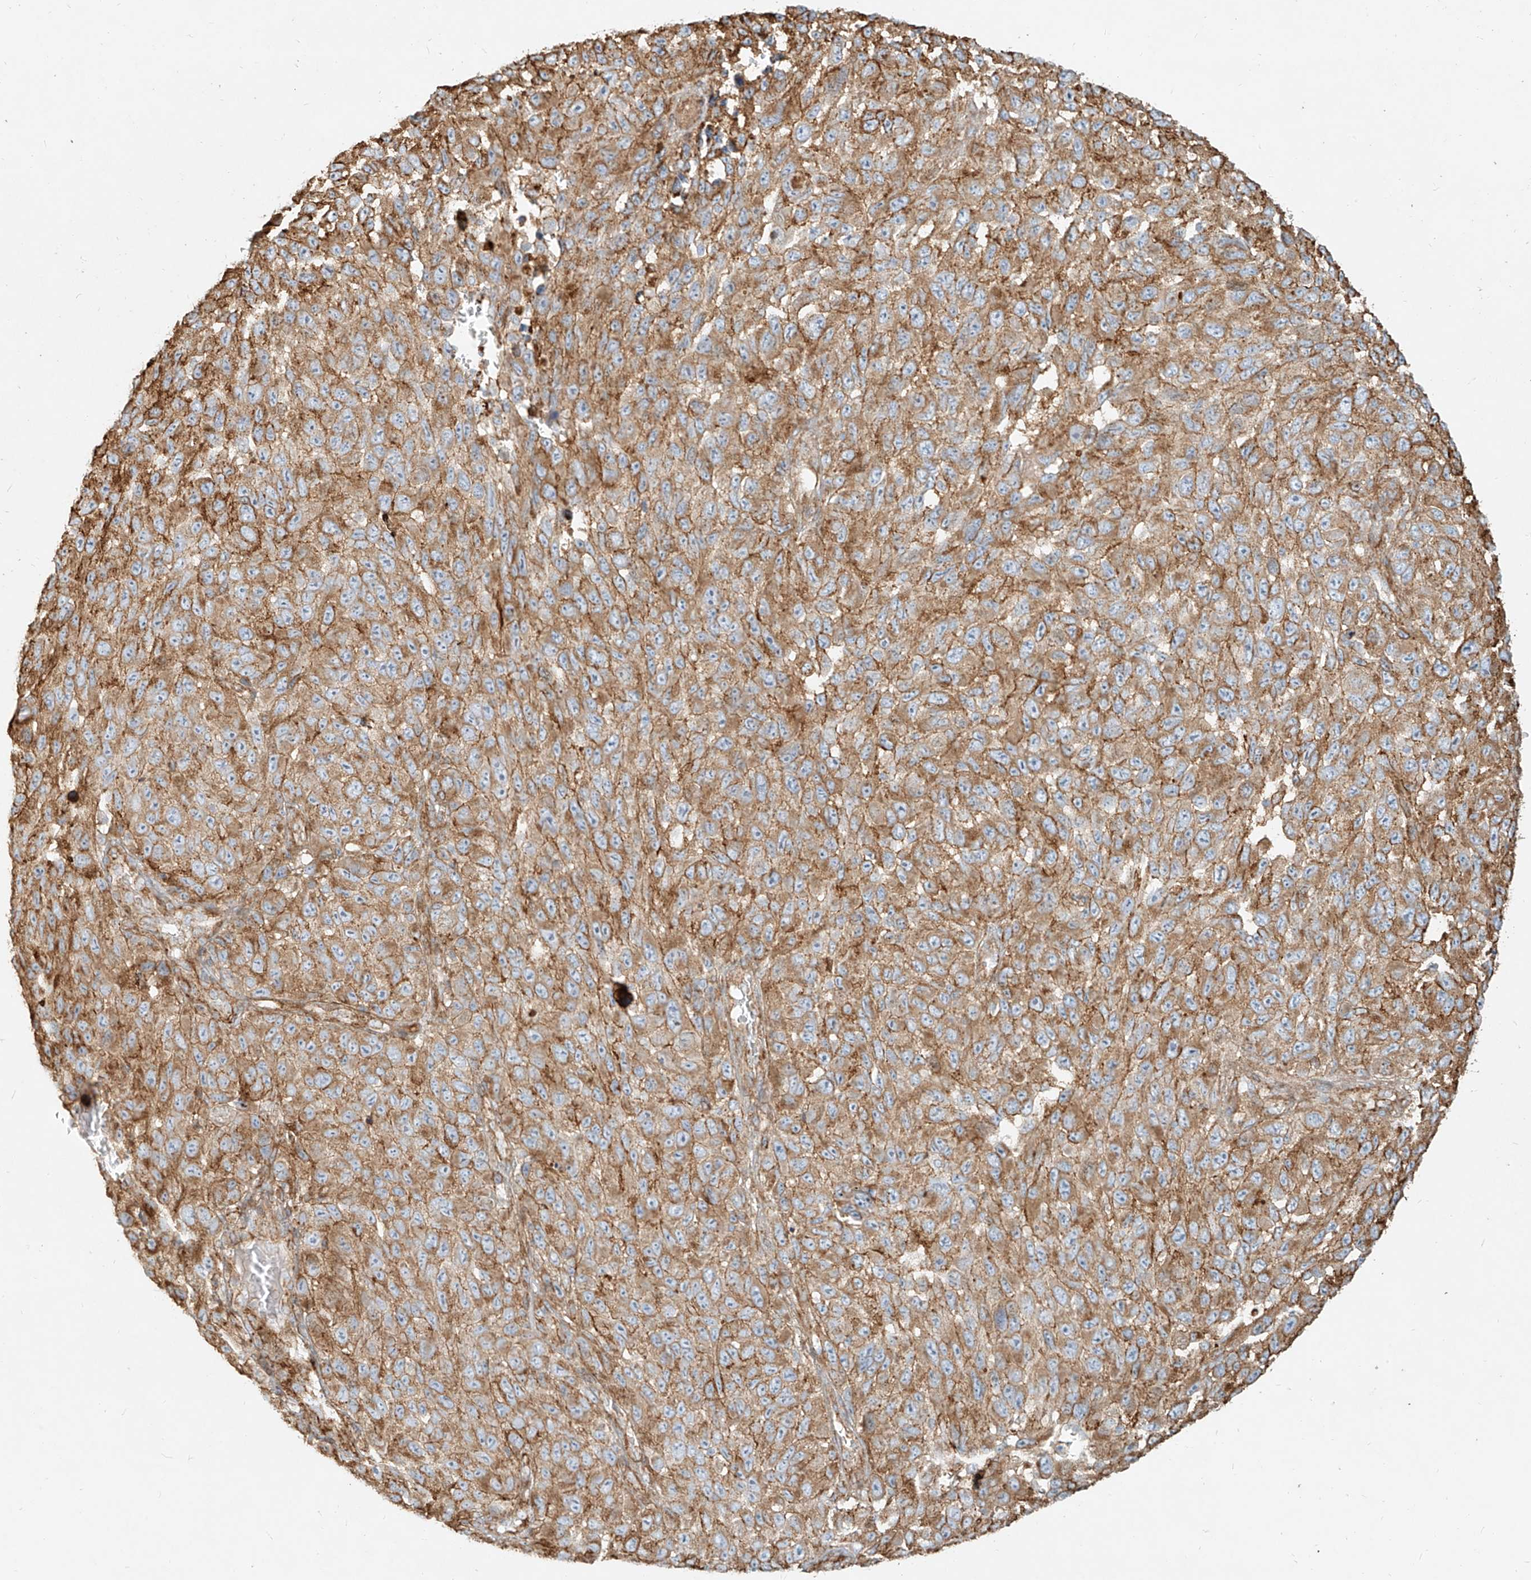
{"staining": {"intensity": "moderate", "quantity": ">75%", "location": "cytoplasmic/membranous"}, "tissue": "melanoma", "cell_type": "Tumor cells", "image_type": "cancer", "snomed": [{"axis": "morphology", "description": "Malignant melanoma, NOS"}, {"axis": "topography", "description": "Skin"}], "caption": "Human malignant melanoma stained for a protein (brown) reveals moderate cytoplasmic/membranous positive expression in approximately >75% of tumor cells.", "gene": "MTX2", "patient": {"sex": "female", "age": 96}}